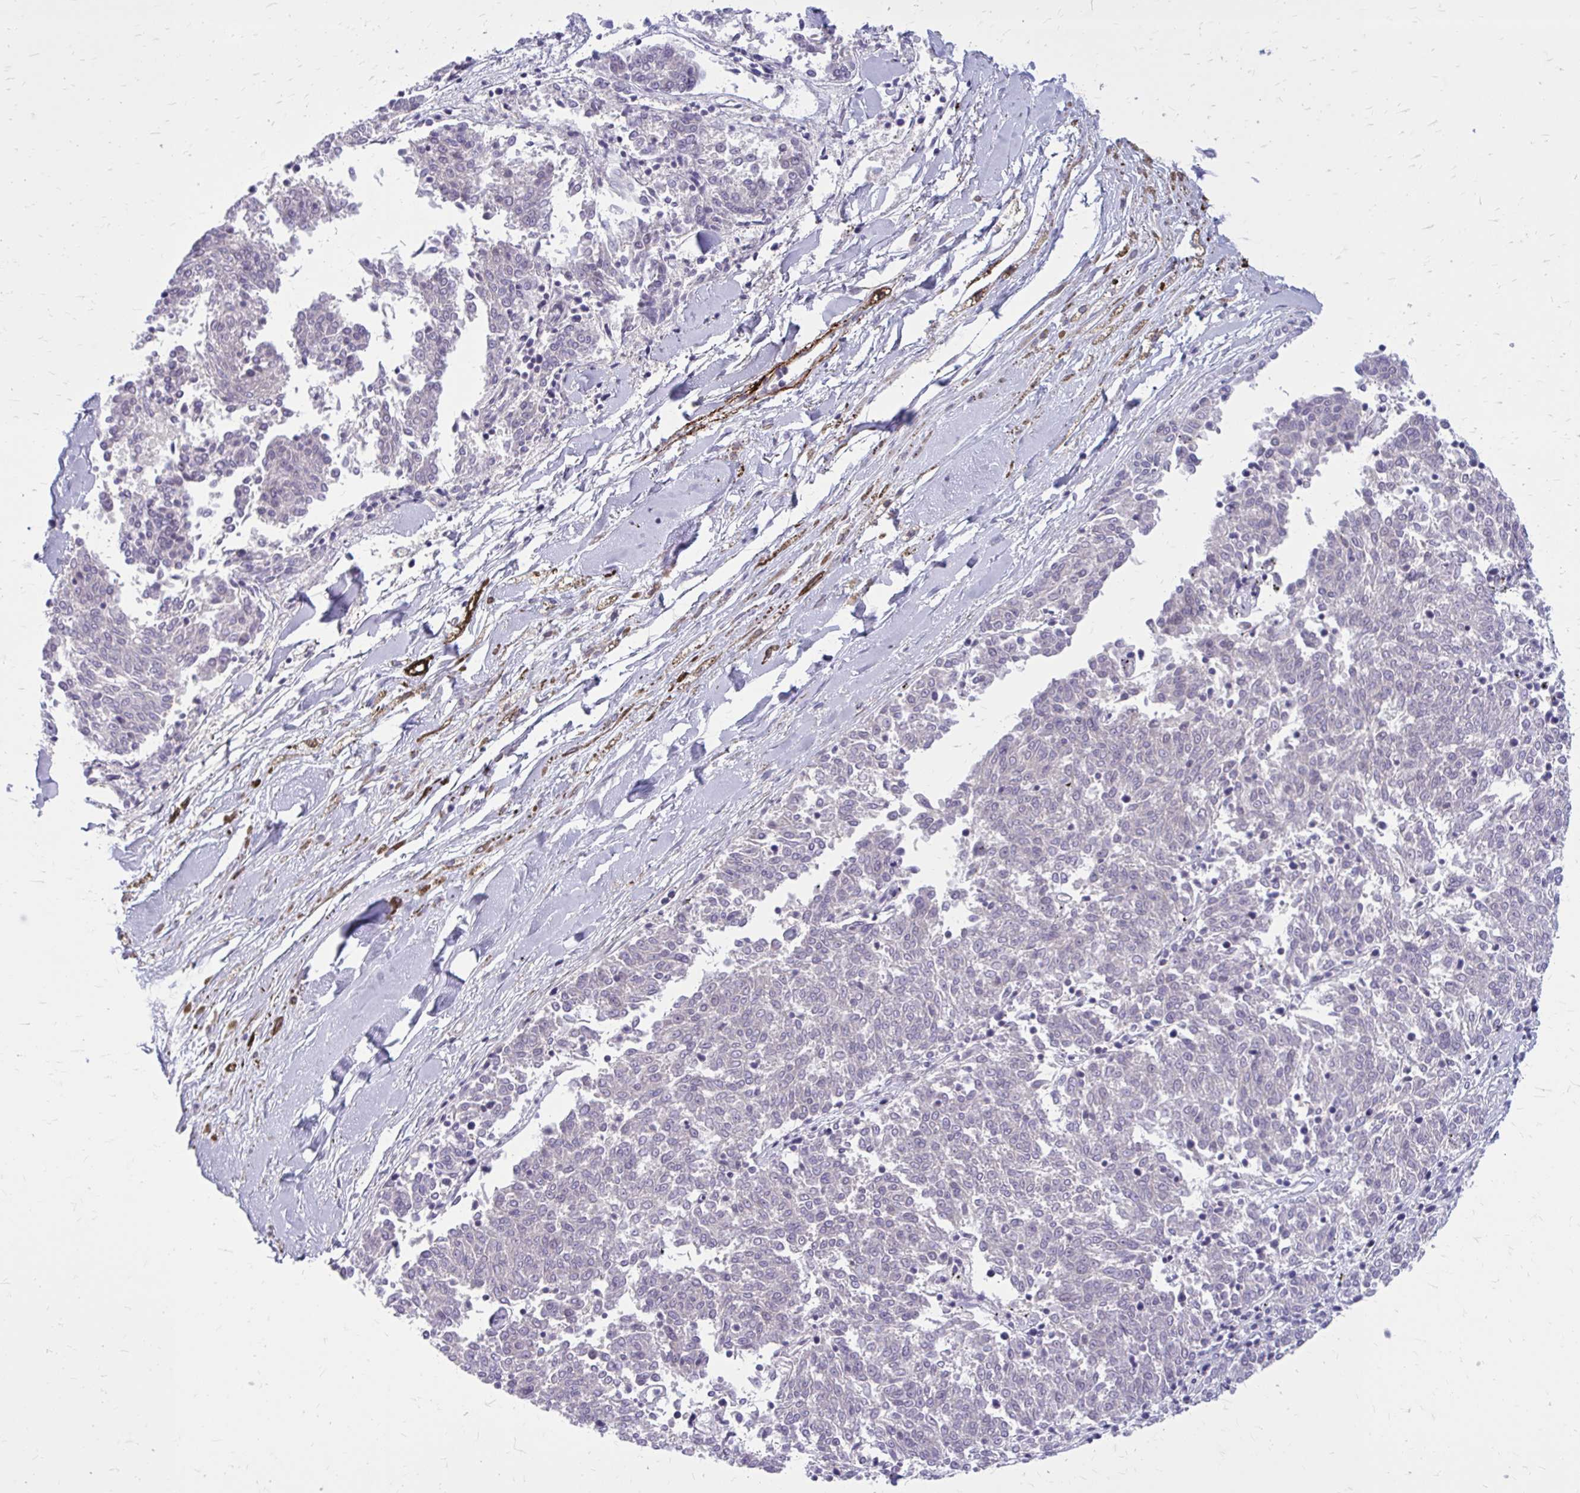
{"staining": {"intensity": "negative", "quantity": "none", "location": "none"}, "tissue": "melanoma", "cell_type": "Tumor cells", "image_type": "cancer", "snomed": [{"axis": "morphology", "description": "Malignant melanoma, NOS"}, {"axis": "topography", "description": "Skin"}], "caption": "IHC image of human malignant melanoma stained for a protein (brown), which exhibits no positivity in tumor cells.", "gene": "PSME4", "patient": {"sex": "female", "age": 72}}